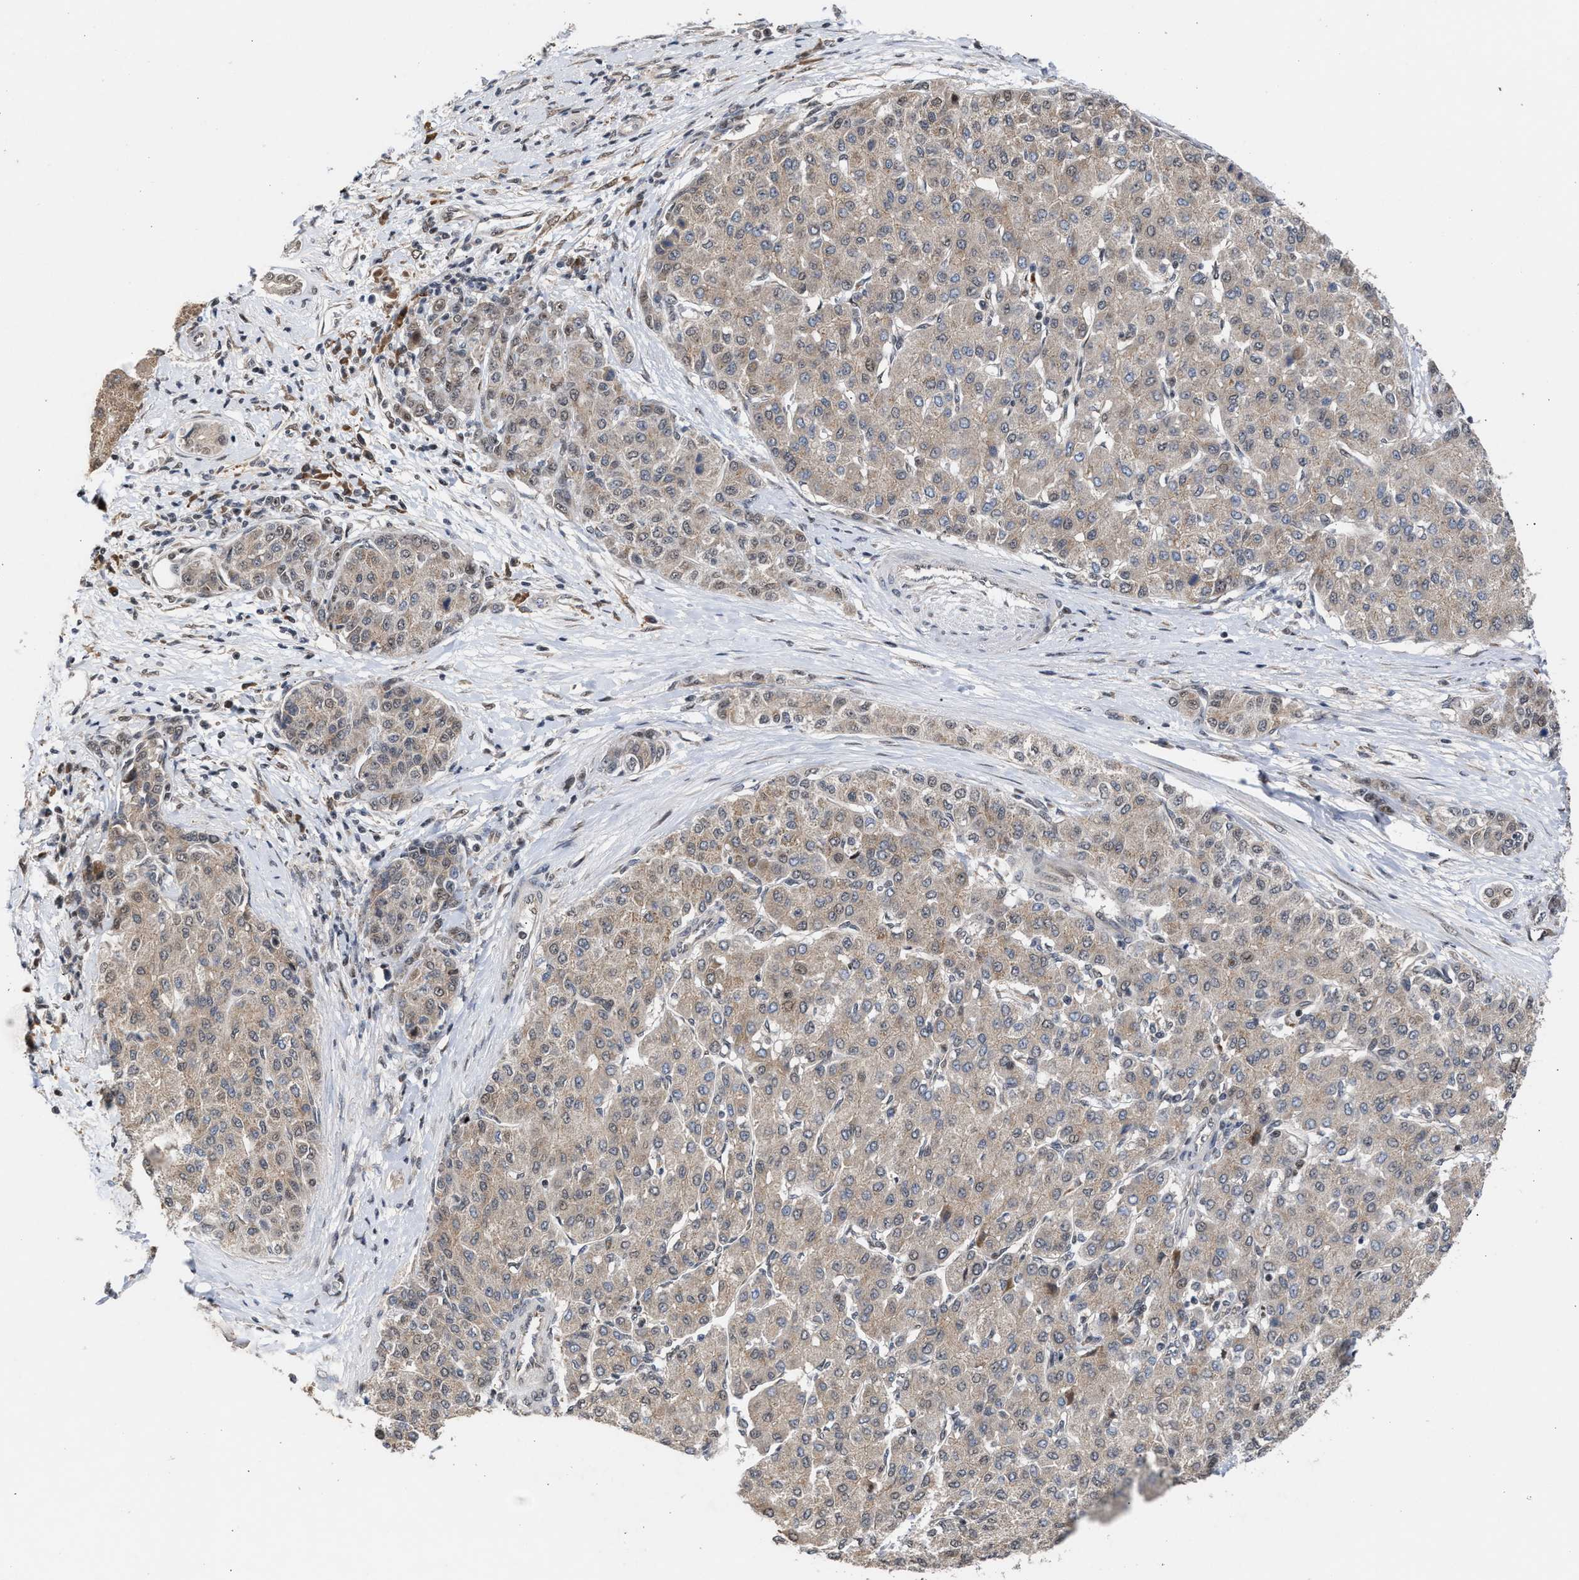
{"staining": {"intensity": "weak", "quantity": ">75%", "location": "cytoplasmic/membranous"}, "tissue": "liver cancer", "cell_type": "Tumor cells", "image_type": "cancer", "snomed": [{"axis": "morphology", "description": "Carcinoma, Hepatocellular, NOS"}, {"axis": "topography", "description": "Liver"}], "caption": "This micrograph displays immunohistochemistry staining of human liver cancer, with low weak cytoplasmic/membranous expression in about >75% of tumor cells.", "gene": "MKNK2", "patient": {"sex": "male", "age": 65}}